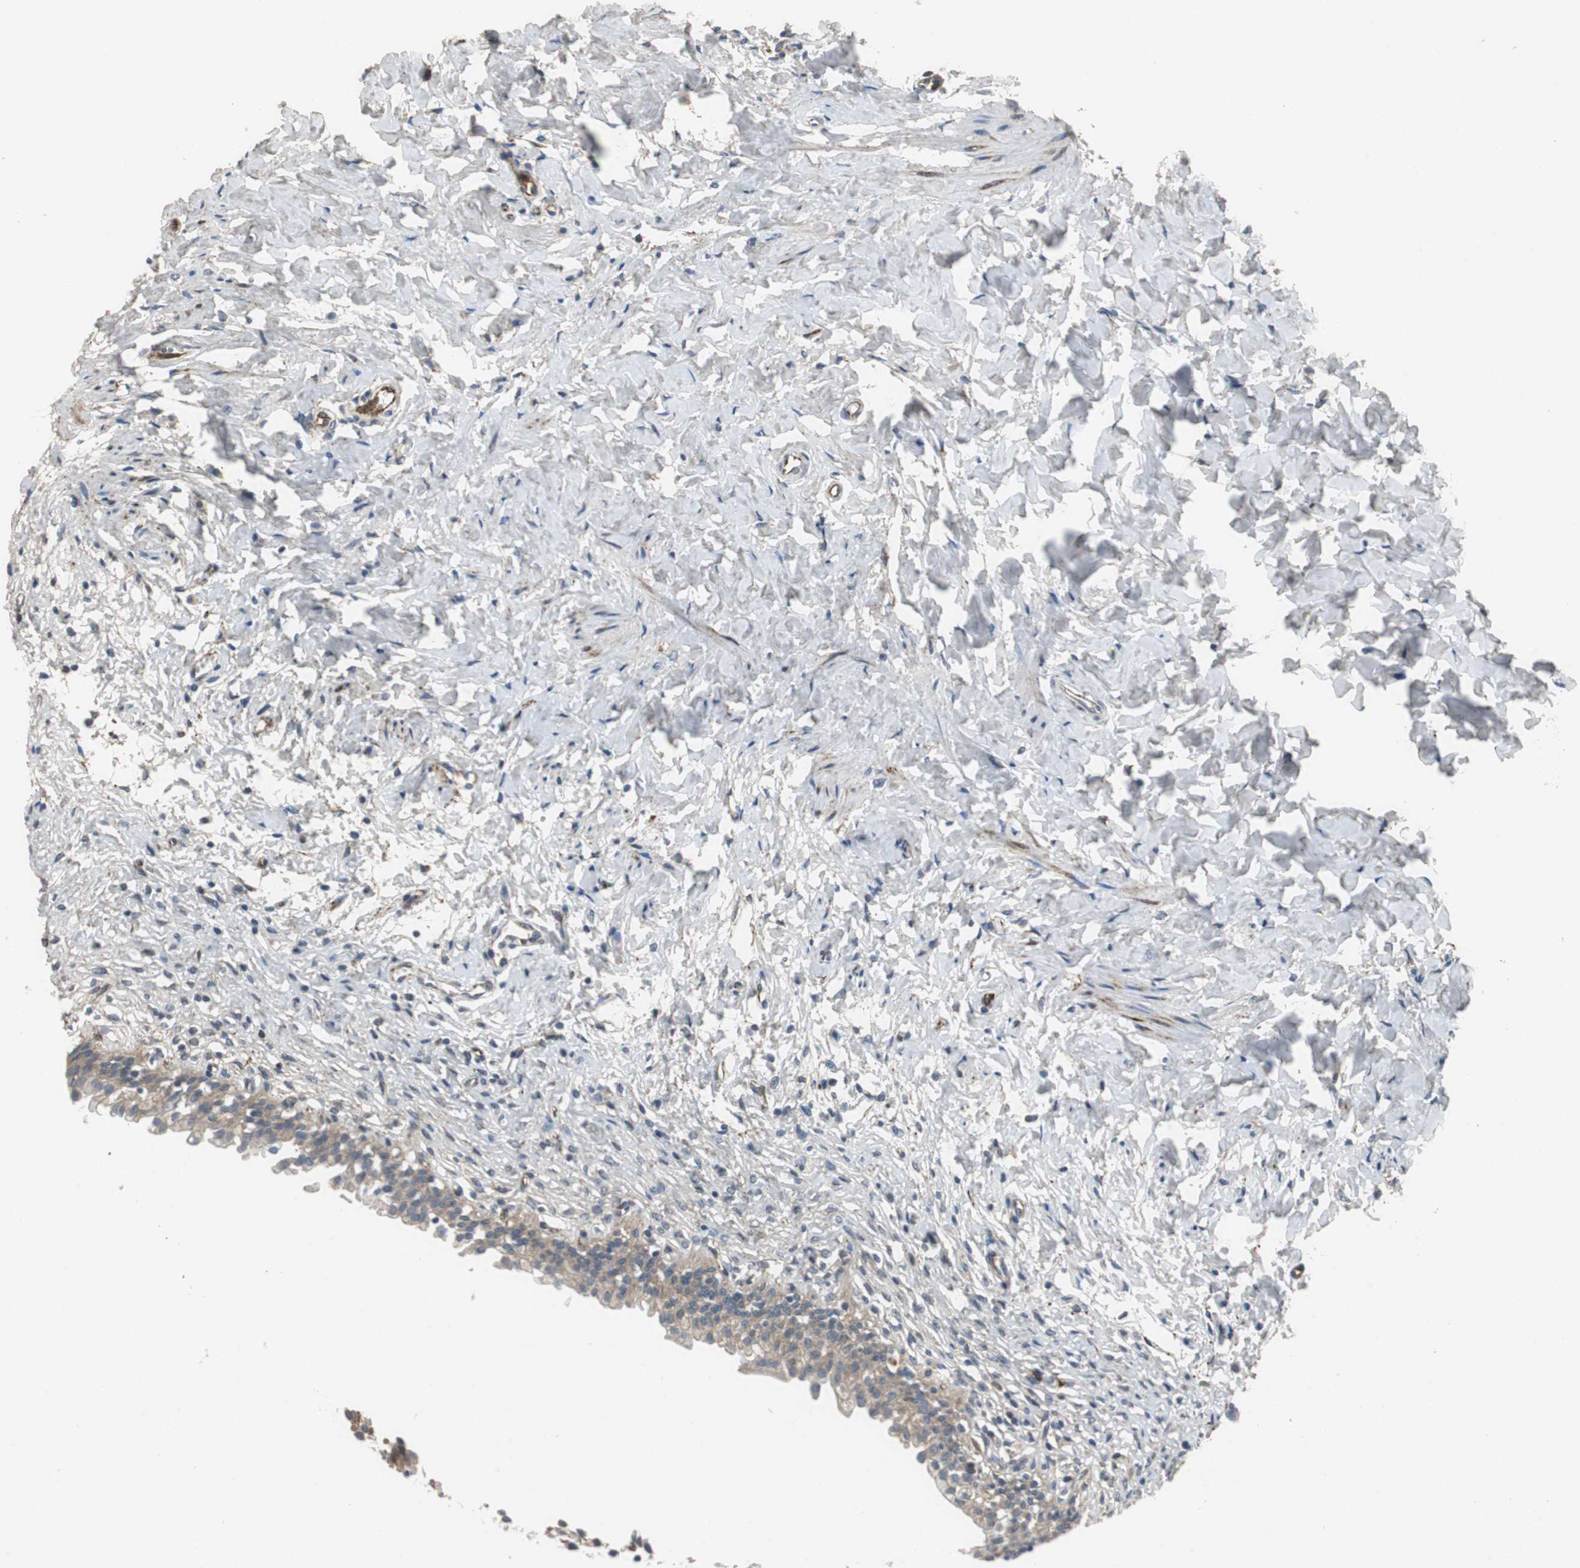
{"staining": {"intensity": "moderate", "quantity": ">75%", "location": "cytoplasmic/membranous"}, "tissue": "urinary bladder", "cell_type": "Urothelial cells", "image_type": "normal", "snomed": [{"axis": "morphology", "description": "Normal tissue, NOS"}, {"axis": "morphology", "description": "Inflammation, NOS"}, {"axis": "topography", "description": "Urinary bladder"}], "caption": "This histopathology image reveals immunohistochemistry staining of unremarkable human urinary bladder, with medium moderate cytoplasmic/membranous expression in approximately >75% of urothelial cells.", "gene": "ISCU", "patient": {"sex": "female", "age": 80}}